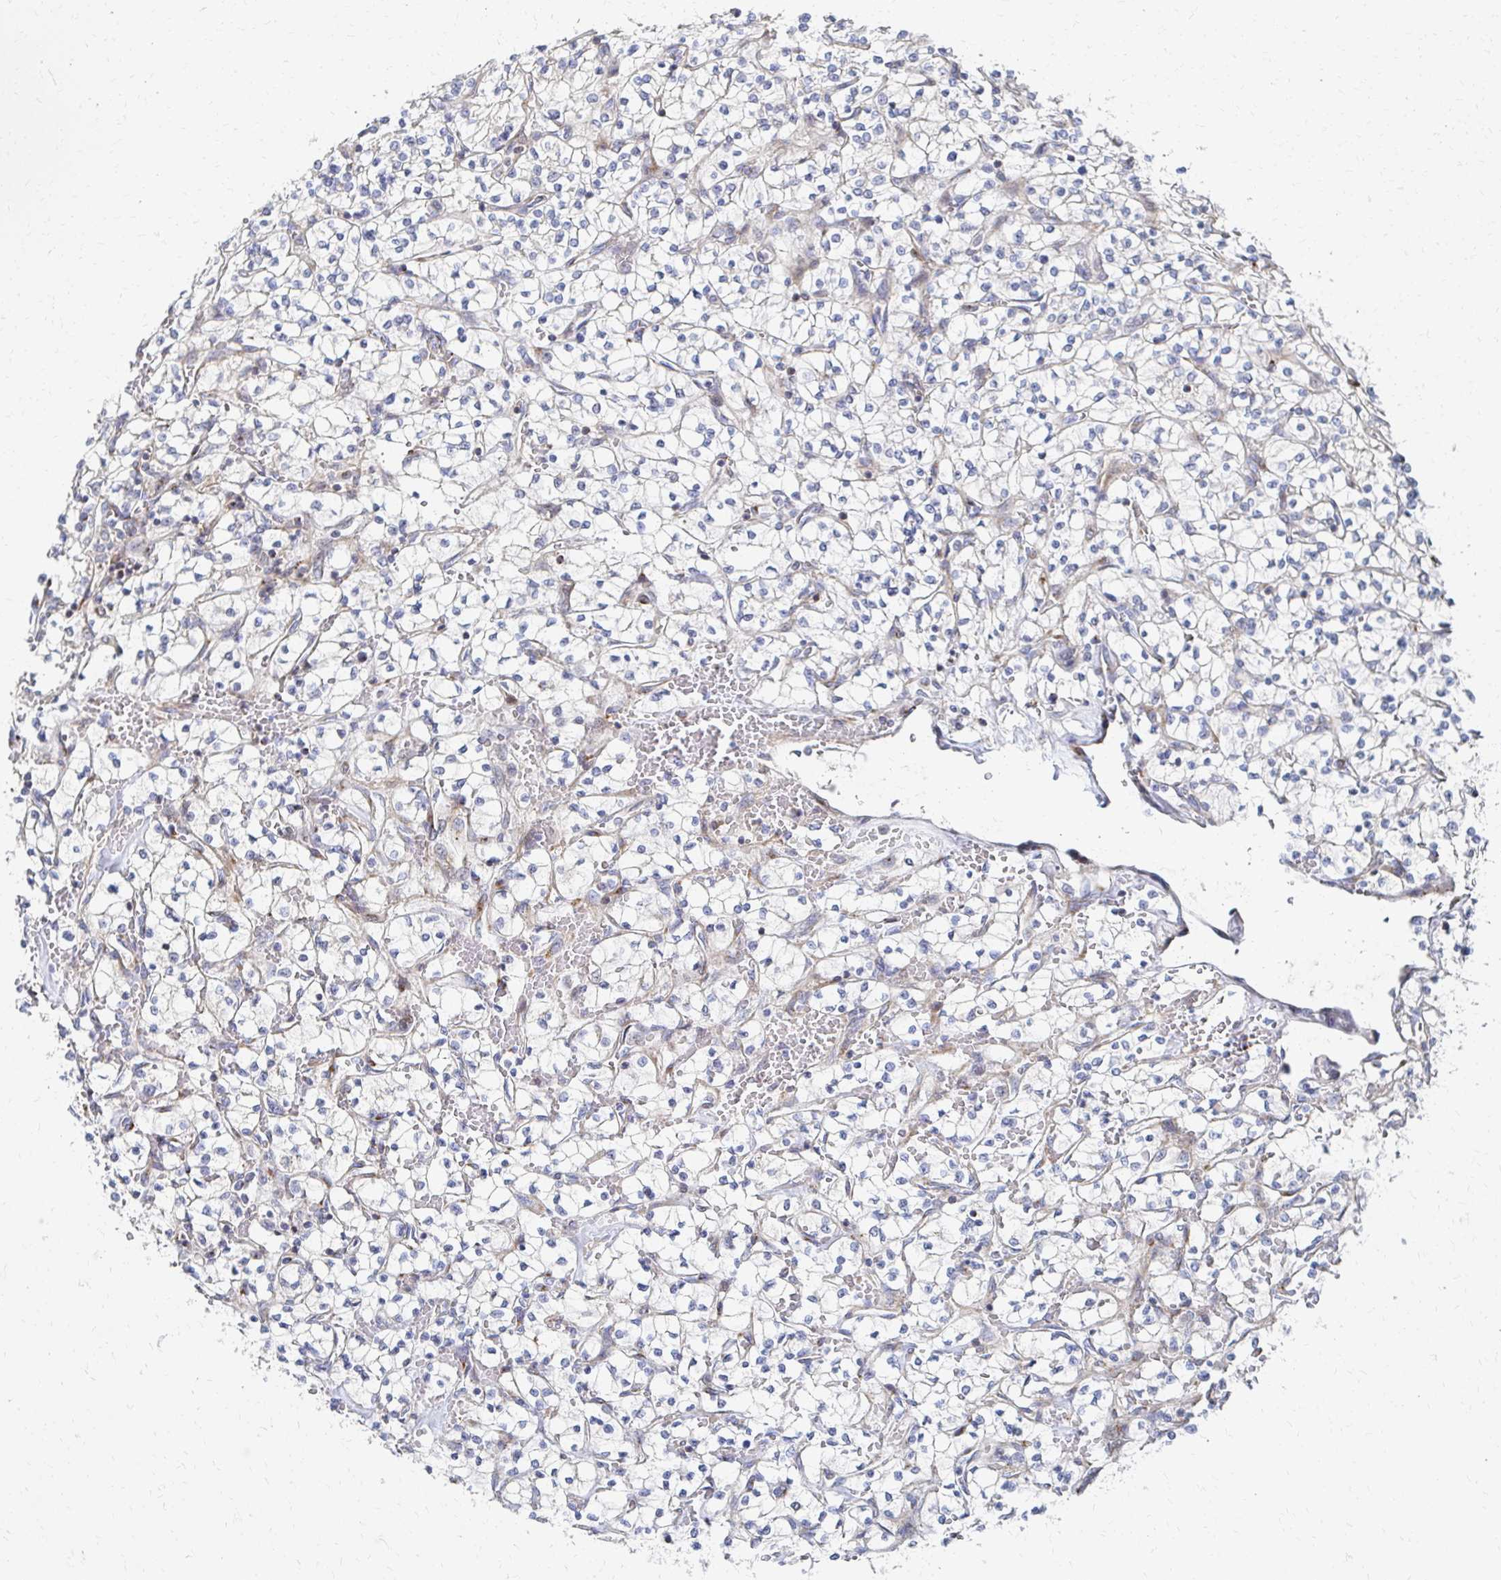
{"staining": {"intensity": "negative", "quantity": "none", "location": "none"}, "tissue": "renal cancer", "cell_type": "Tumor cells", "image_type": "cancer", "snomed": [{"axis": "morphology", "description": "Adenocarcinoma, NOS"}, {"axis": "topography", "description": "Kidney"}], "caption": "Human renal cancer stained for a protein using immunohistochemistry (IHC) shows no expression in tumor cells.", "gene": "MAN1A1", "patient": {"sex": "female", "age": 64}}